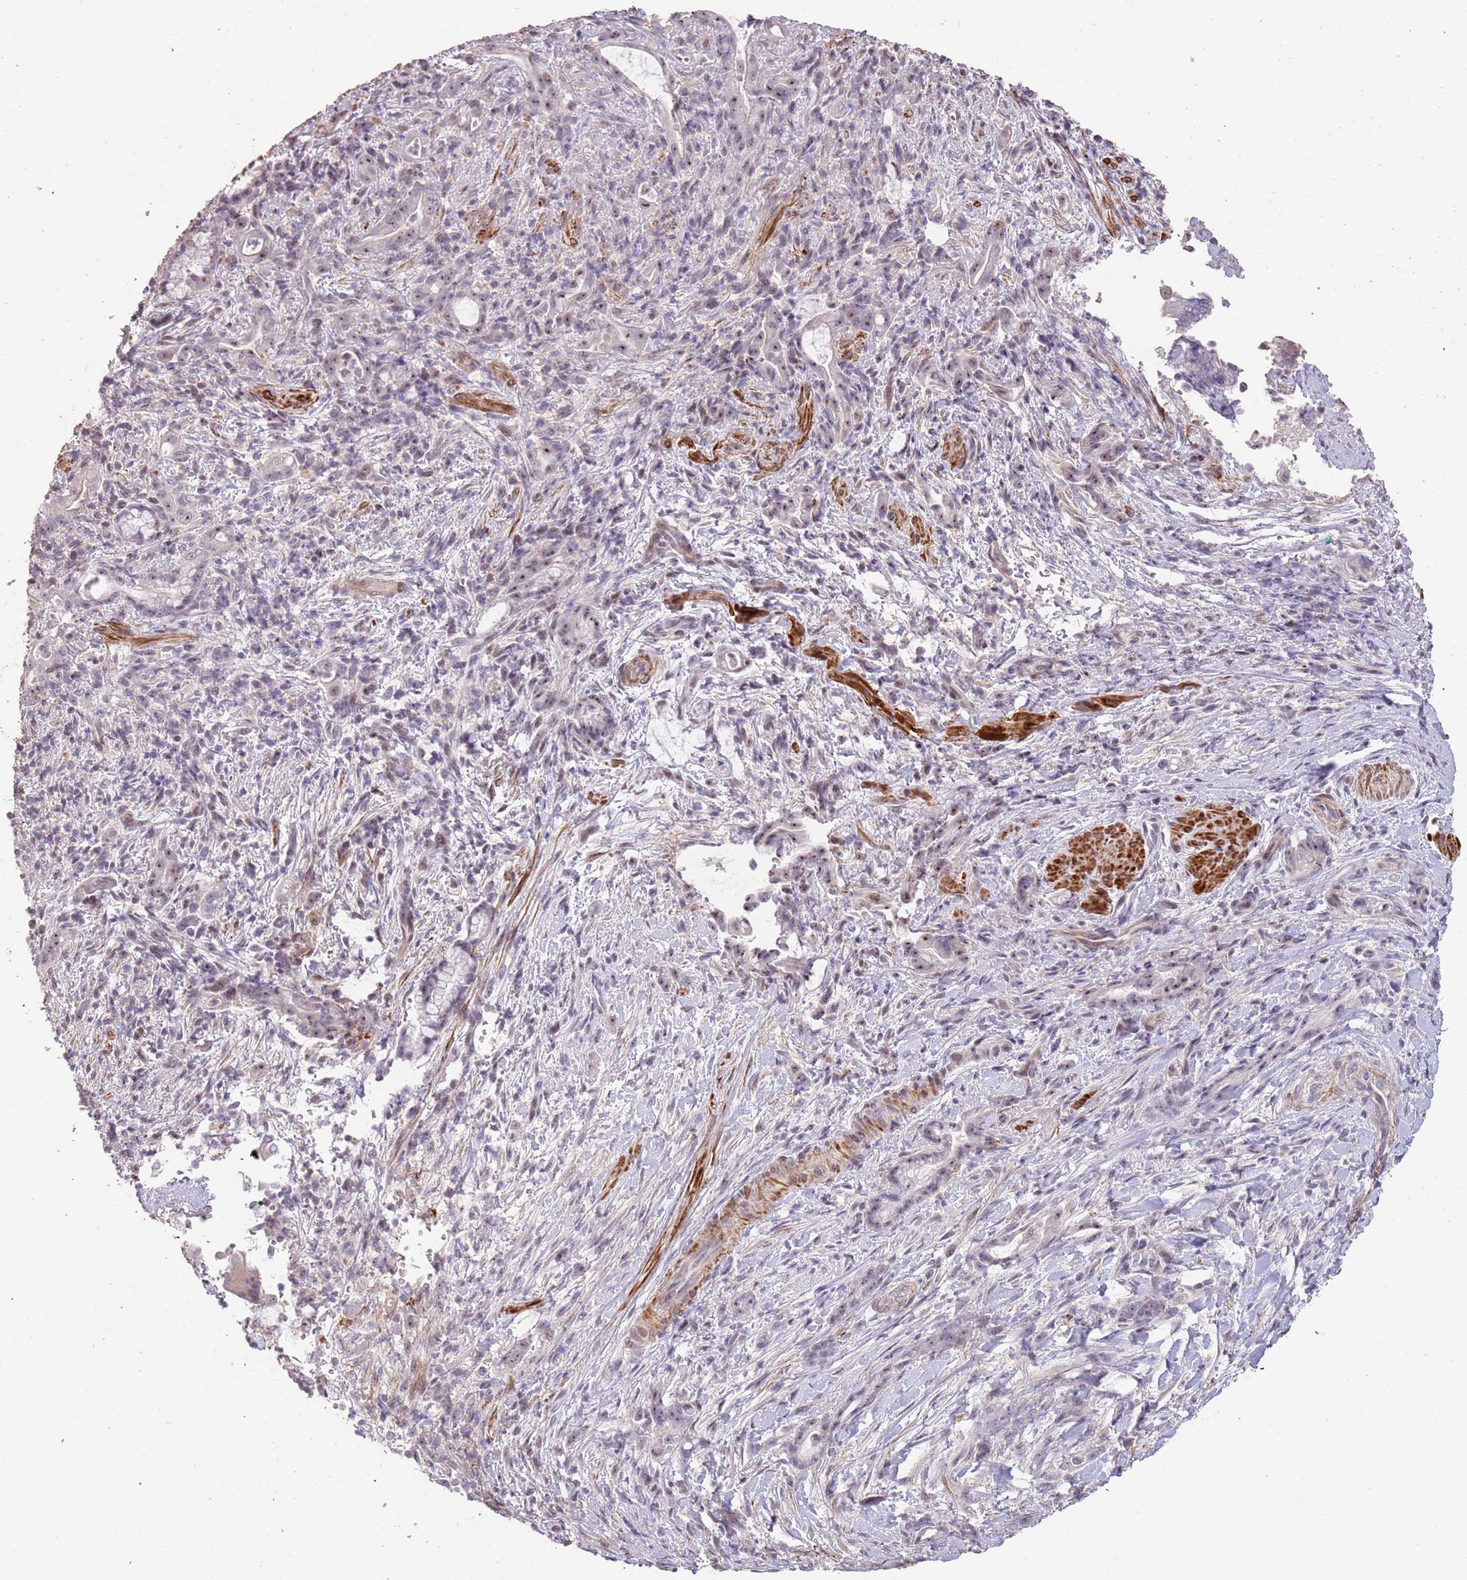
{"staining": {"intensity": "moderate", "quantity": ">75%", "location": "nuclear"}, "tissue": "pancreatic cancer", "cell_type": "Tumor cells", "image_type": "cancer", "snomed": [{"axis": "morphology", "description": "Normal tissue, NOS"}, {"axis": "morphology", "description": "Adenocarcinoma, NOS"}, {"axis": "topography", "description": "Pancreas"}], "caption": "Protein expression analysis of pancreatic adenocarcinoma shows moderate nuclear staining in approximately >75% of tumor cells.", "gene": "ADTRP", "patient": {"sex": "female", "age": 55}}